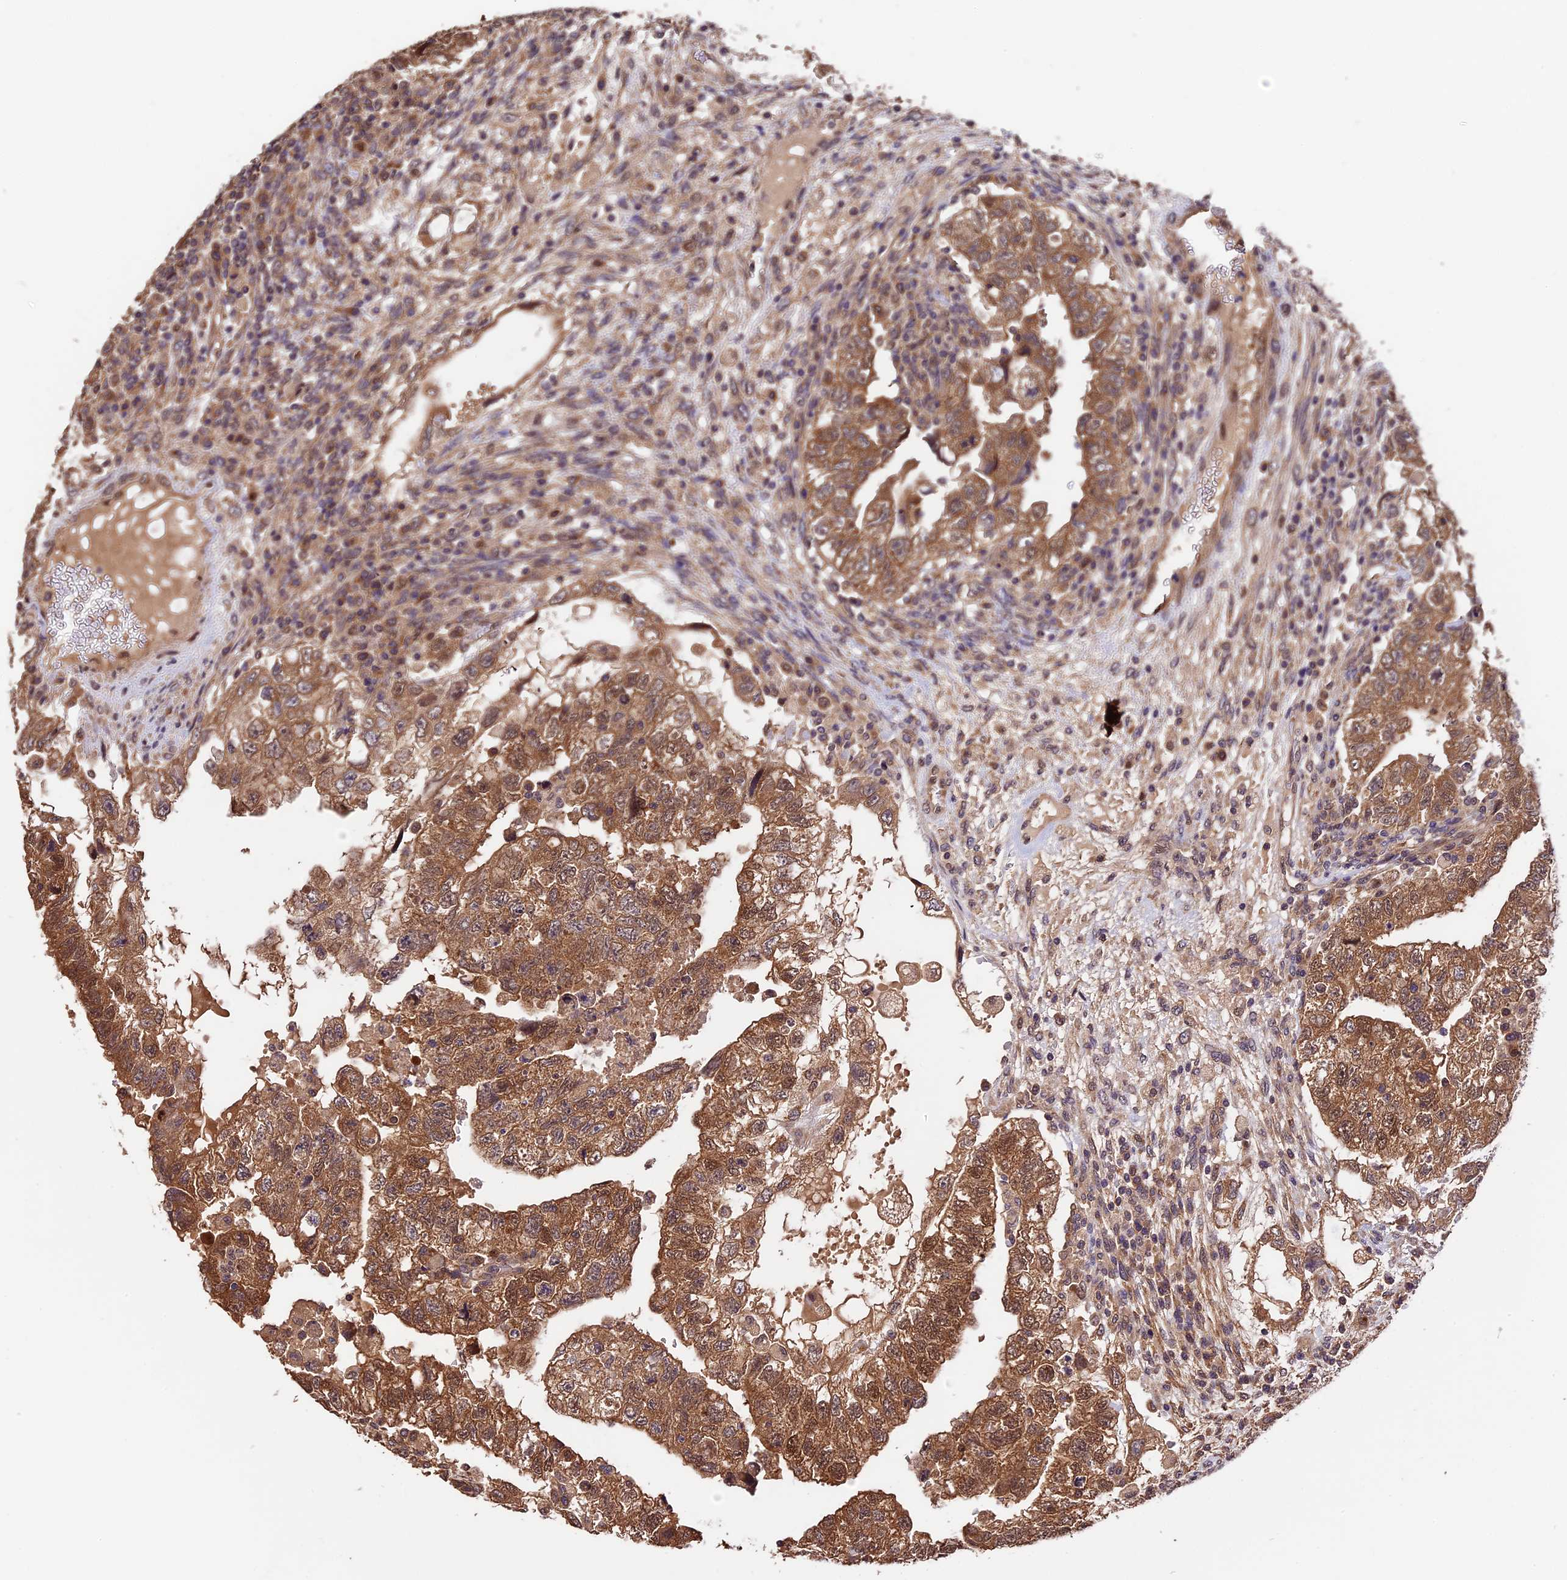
{"staining": {"intensity": "moderate", "quantity": ">75%", "location": "cytoplasmic/membranous"}, "tissue": "testis cancer", "cell_type": "Tumor cells", "image_type": "cancer", "snomed": [{"axis": "morphology", "description": "Carcinoma, Embryonal, NOS"}, {"axis": "topography", "description": "Testis"}], "caption": "Testis cancer tissue reveals moderate cytoplasmic/membranous staining in about >75% of tumor cells, visualized by immunohistochemistry.", "gene": "TRMT1", "patient": {"sex": "male", "age": 36}}